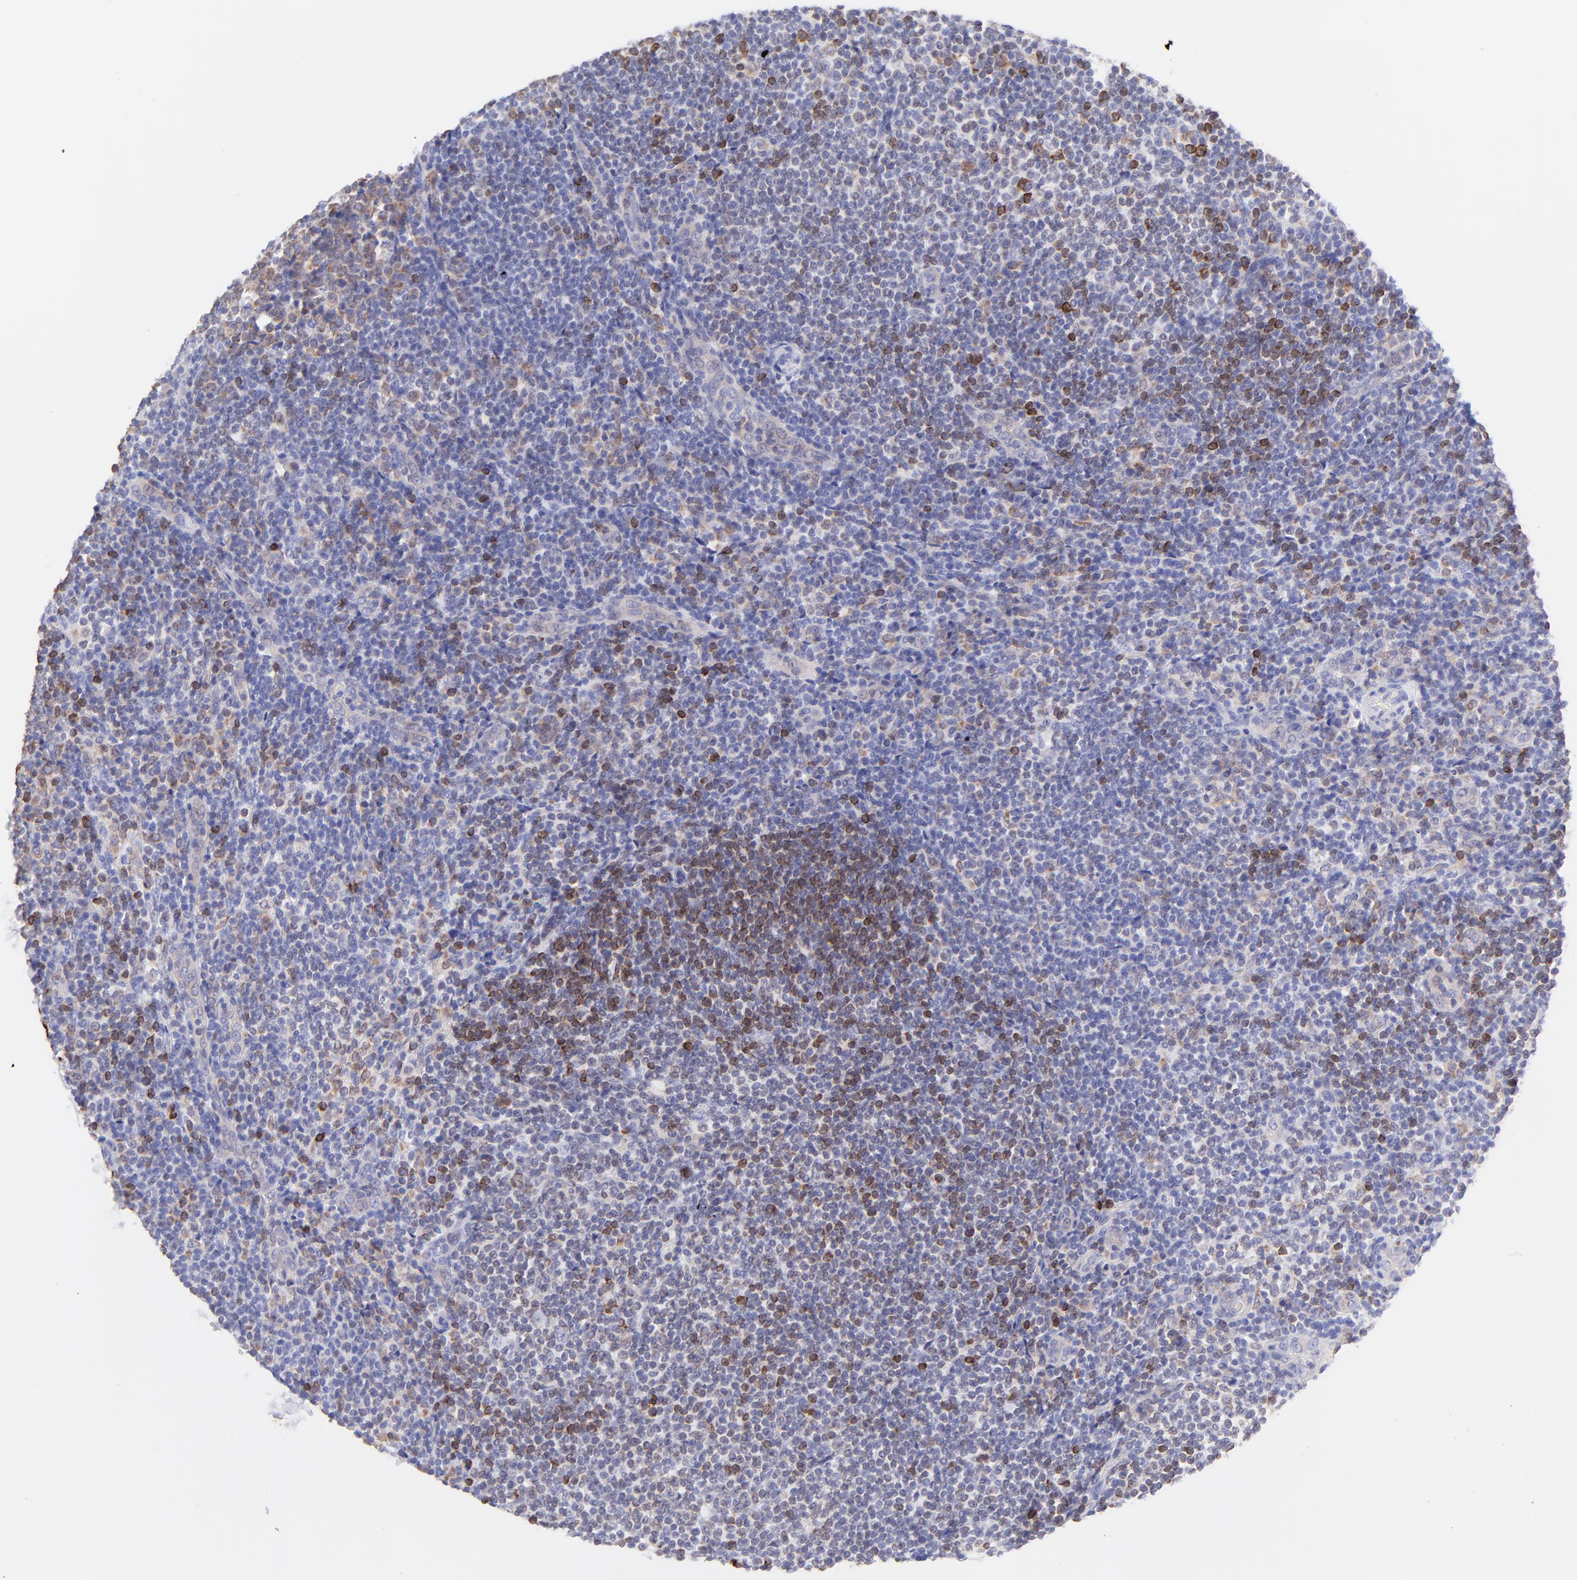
{"staining": {"intensity": "strong", "quantity": "25%-75%", "location": "cytoplasmic/membranous"}, "tissue": "lymphoma", "cell_type": "Tumor cells", "image_type": "cancer", "snomed": [{"axis": "morphology", "description": "Malignant lymphoma, non-Hodgkin's type, Low grade"}, {"axis": "topography", "description": "Lymph node"}], "caption": "Lymphoma stained for a protein displays strong cytoplasmic/membranous positivity in tumor cells.", "gene": "IRAG2", "patient": {"sex": "female", "age": 76}}